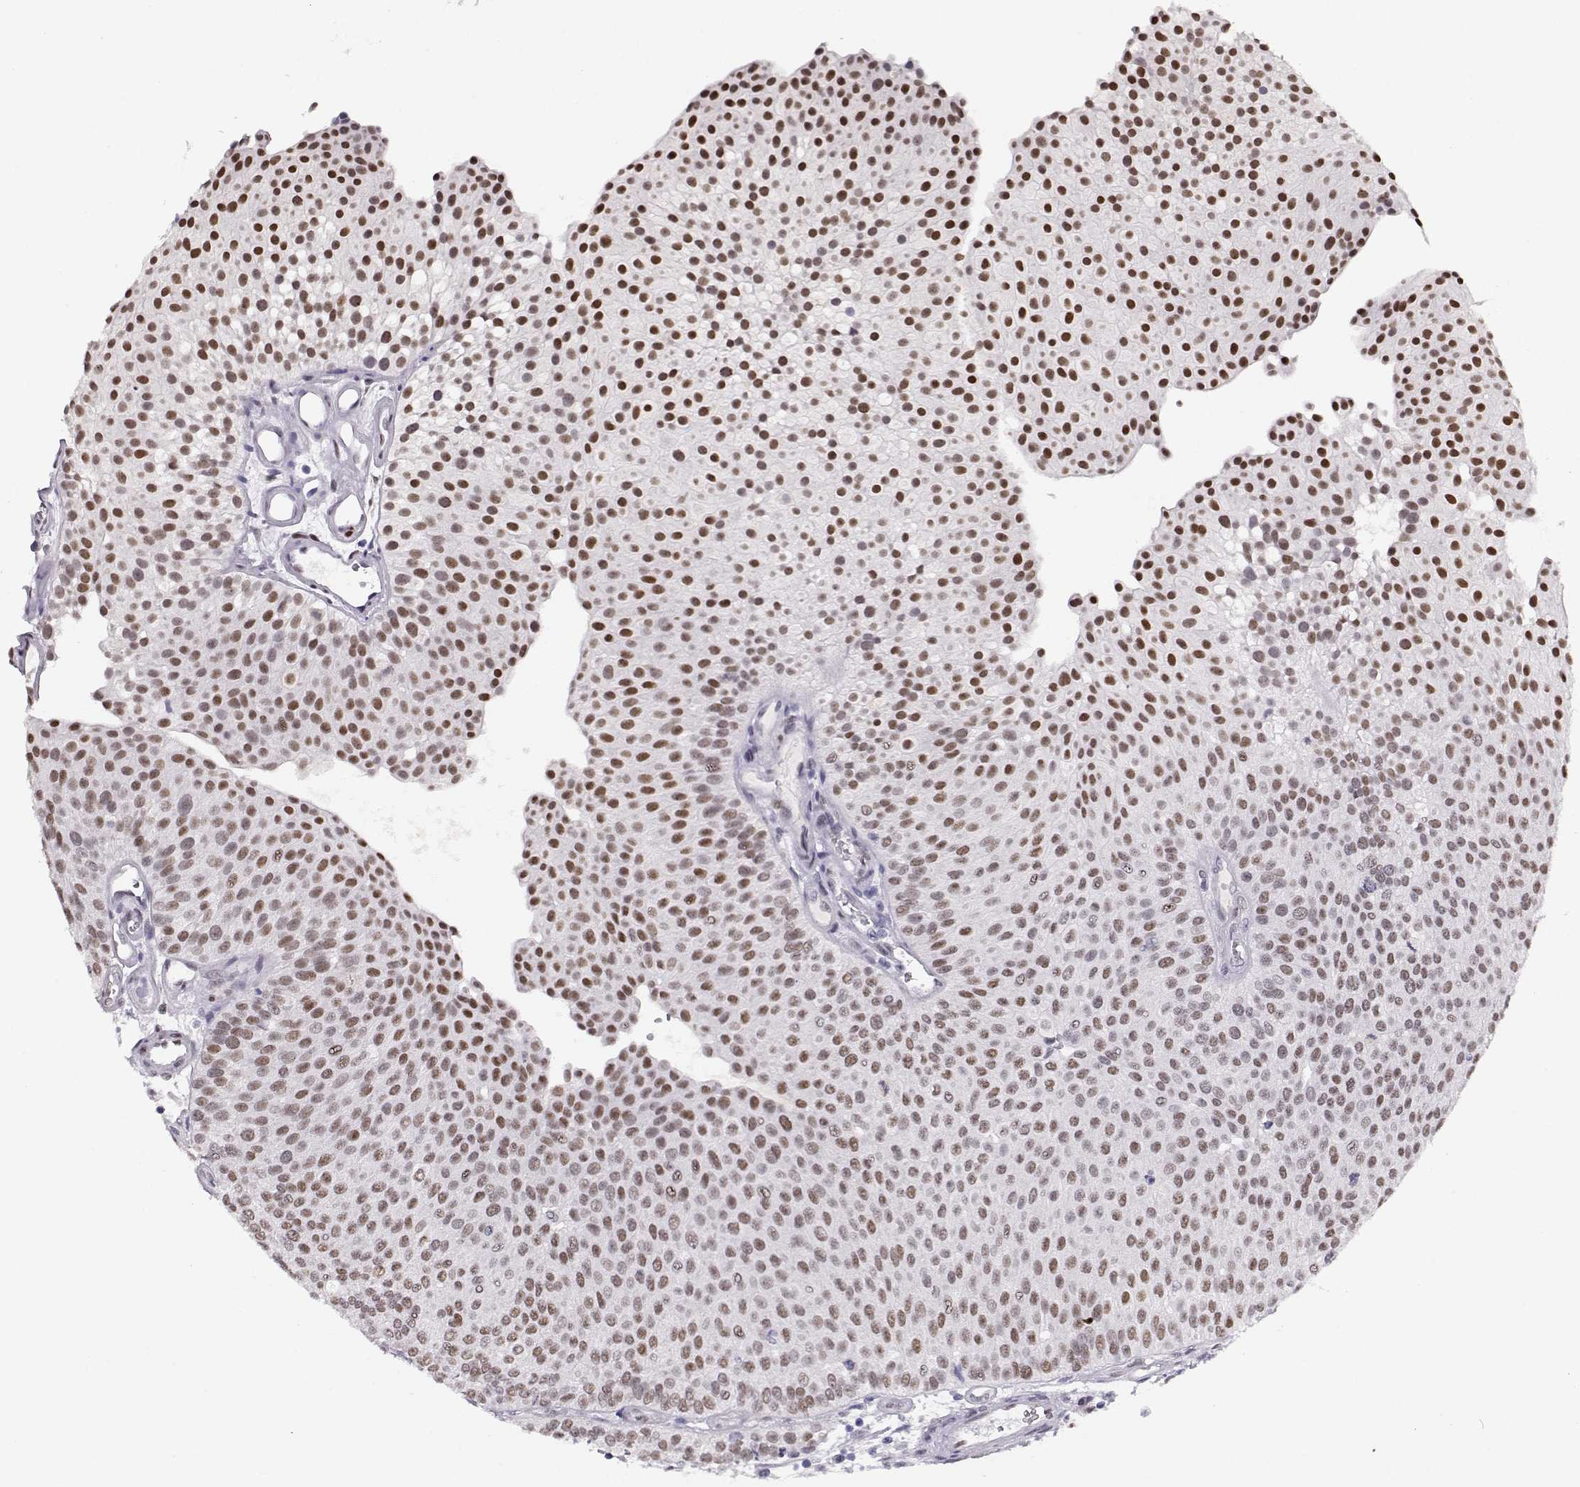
{"staining": {"intensity": "moderate", "quantity": "25%-75%", "location": "nuclear"}, "tissue": "urothelial cancer", "cell_type": "Tumor cells", "image_type": "cancer", "snomed": [{"axis": "morphology", "description": "Urothelial carcinoma, Low grade"}, {"axis": "topography", "description": "Urinary bladder"}], "caption": "Immunohistochemical staining of human urothelial carcinoma (low-grade) reveals moderate nuclear protein positivity in about 25%-75% of tumor cells. Immunohistochemistry (ihc) stains the protein of interest in brown and the nuclei are stained blue.", "gene": "POLI", "patient": {"sex": "female", "age": 87}}